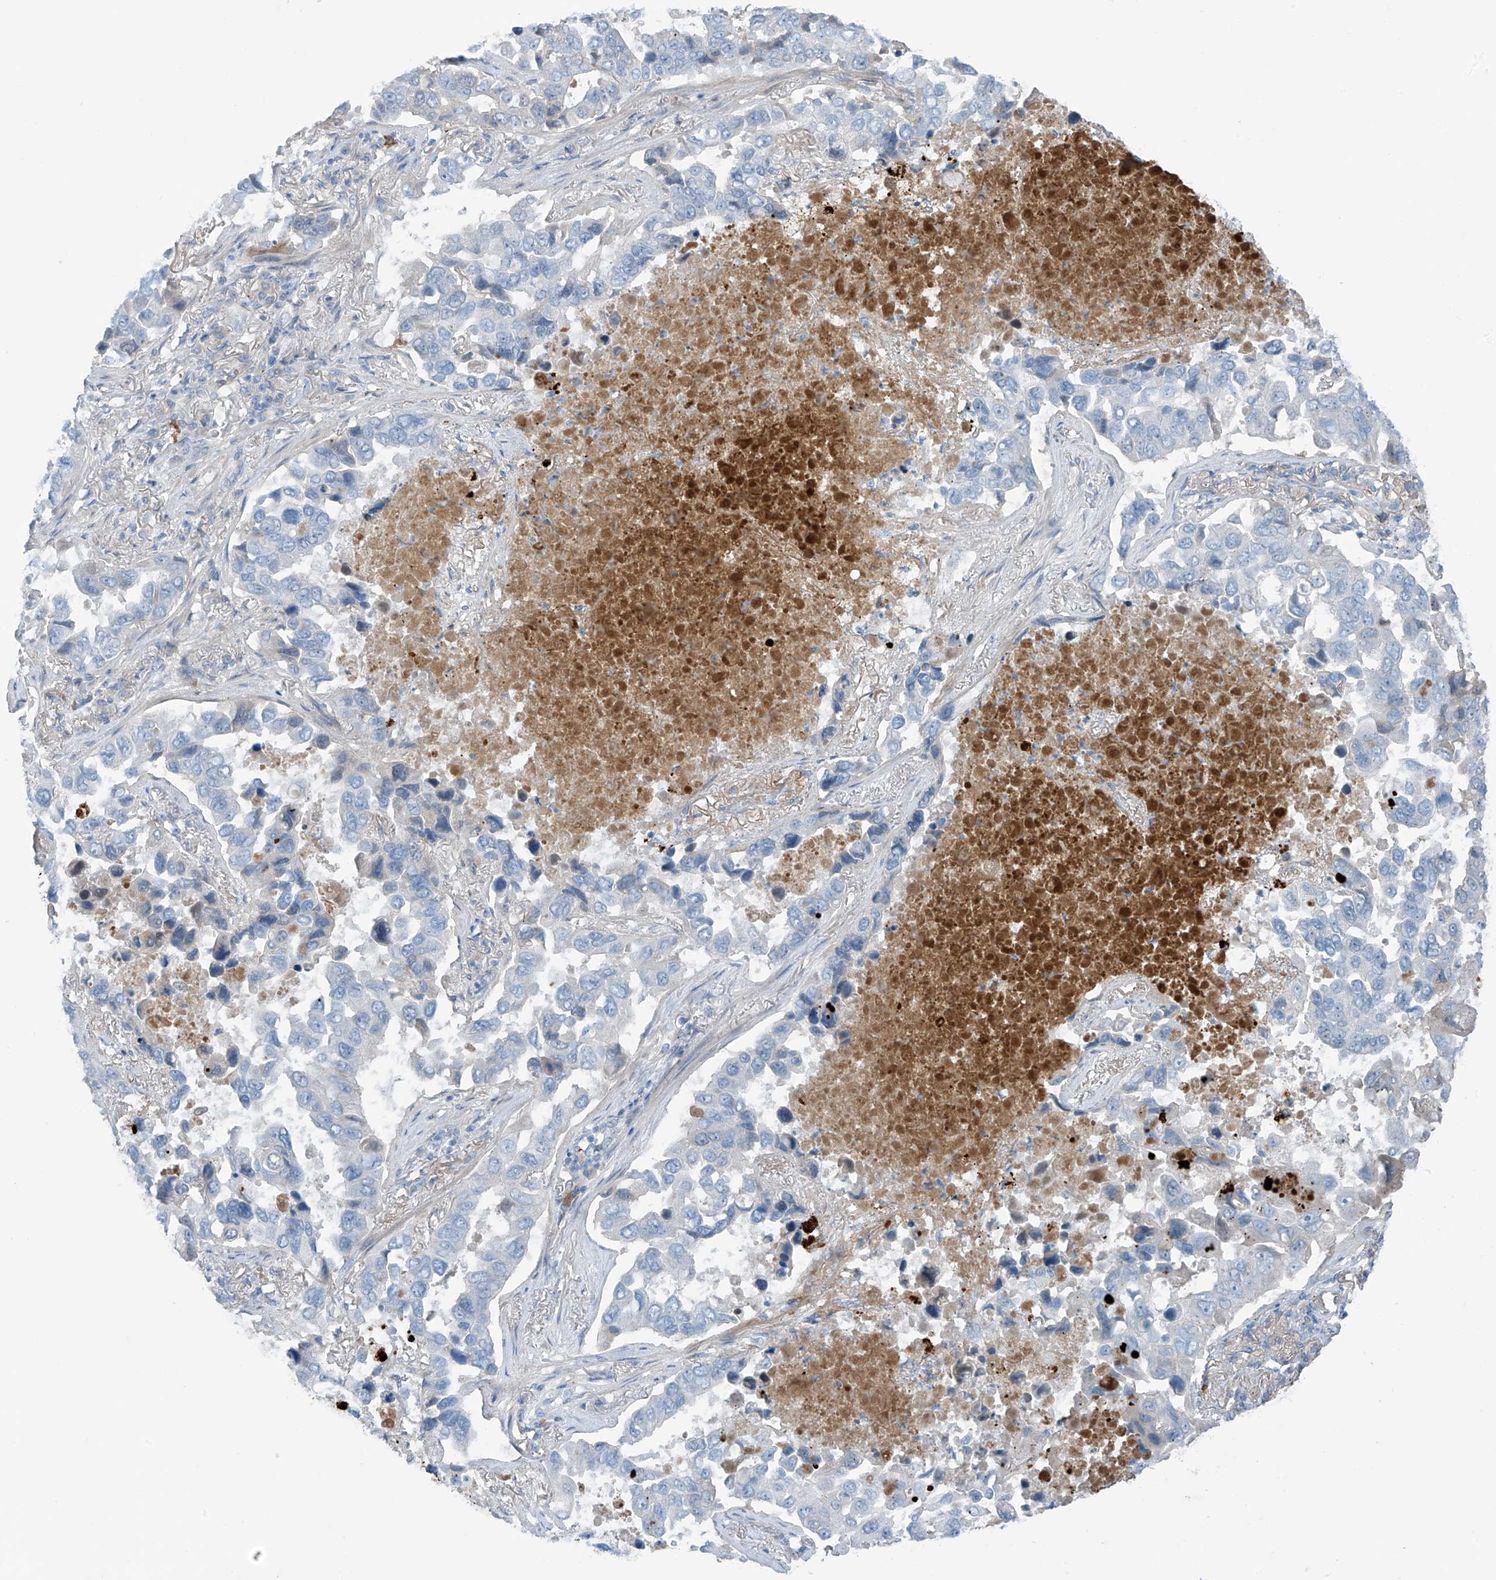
{"staining": {"intensity": "negative", "quantity": "none", "location": "none"}, "tissue": "lung cancer", "cell_type": "Tumor cells", "image_type": "cancer", "snomed": [{"axis": "morphology", "description": "Adenocarcinoma, NOS"}, {"axis": "topography", "description": "Lung"}], "caption": "This is a photomicrograph of immunohistochemistry staining of lung adenocarcinoma, which shows no expression in tumor cells. The staining was performed using DAB to visualize the protein expression in brown, while the nuclei were stained in blue with hematoxylin (Magnification: 20x).", "gene": "ZNF793", "patient": {"sex": "male", "age": 64}}